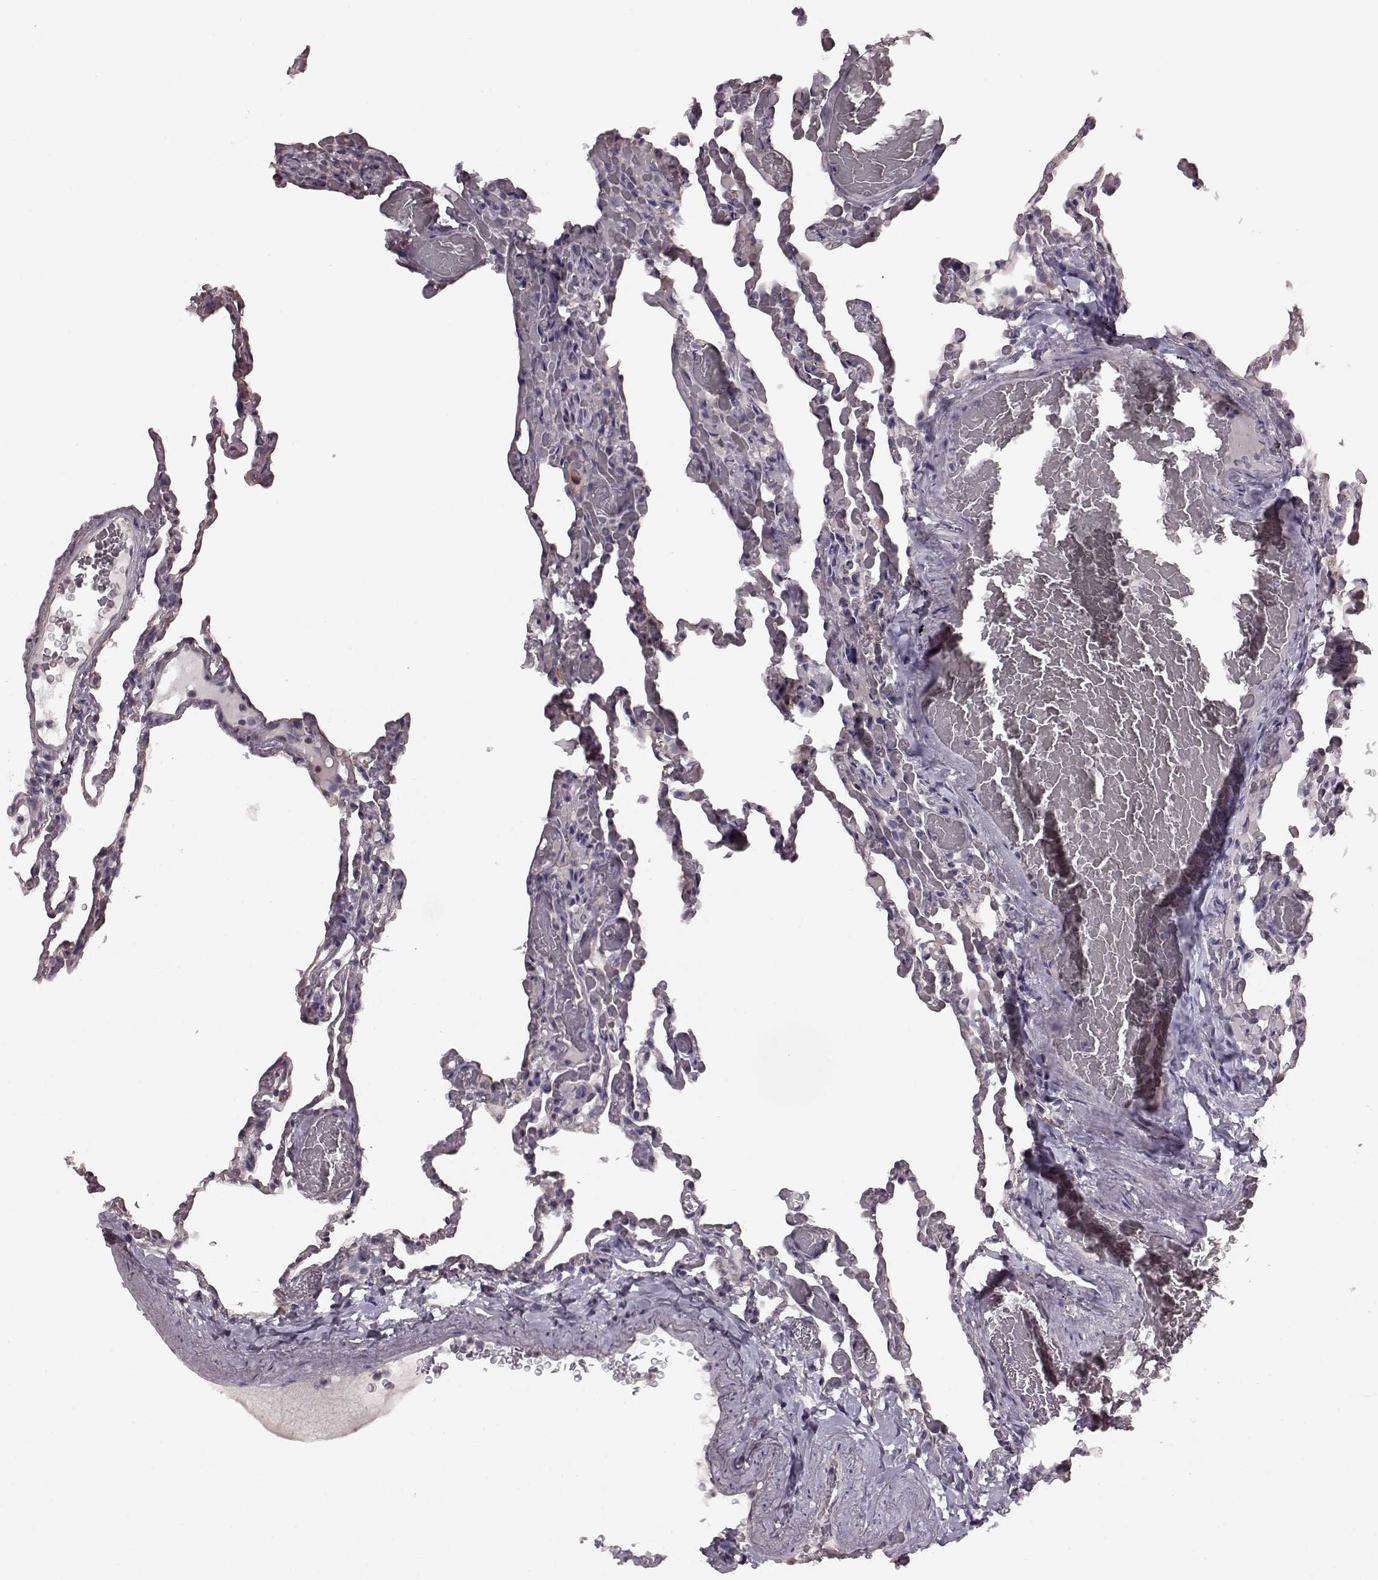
{"staining": {"intensity": "negative", "quantity": "none", "location": "none"}, "tissue": "lung", "cell_type": "Alveolar cells", "image_type": "normal", "snomed": [{"axis": "morphology", "description": "Normal tissue, NOS"}, {"axis": "topography", "description": "Lung"}], "caption": "Alveolar cells show no significant expression in unremarkable lung. (Brightfield microscopy of DAB (3,3'-diaminobenzidine) IHC at high magnification).", "gene": "PDCD1", "patient": {"sex": "female", "age": 43}}